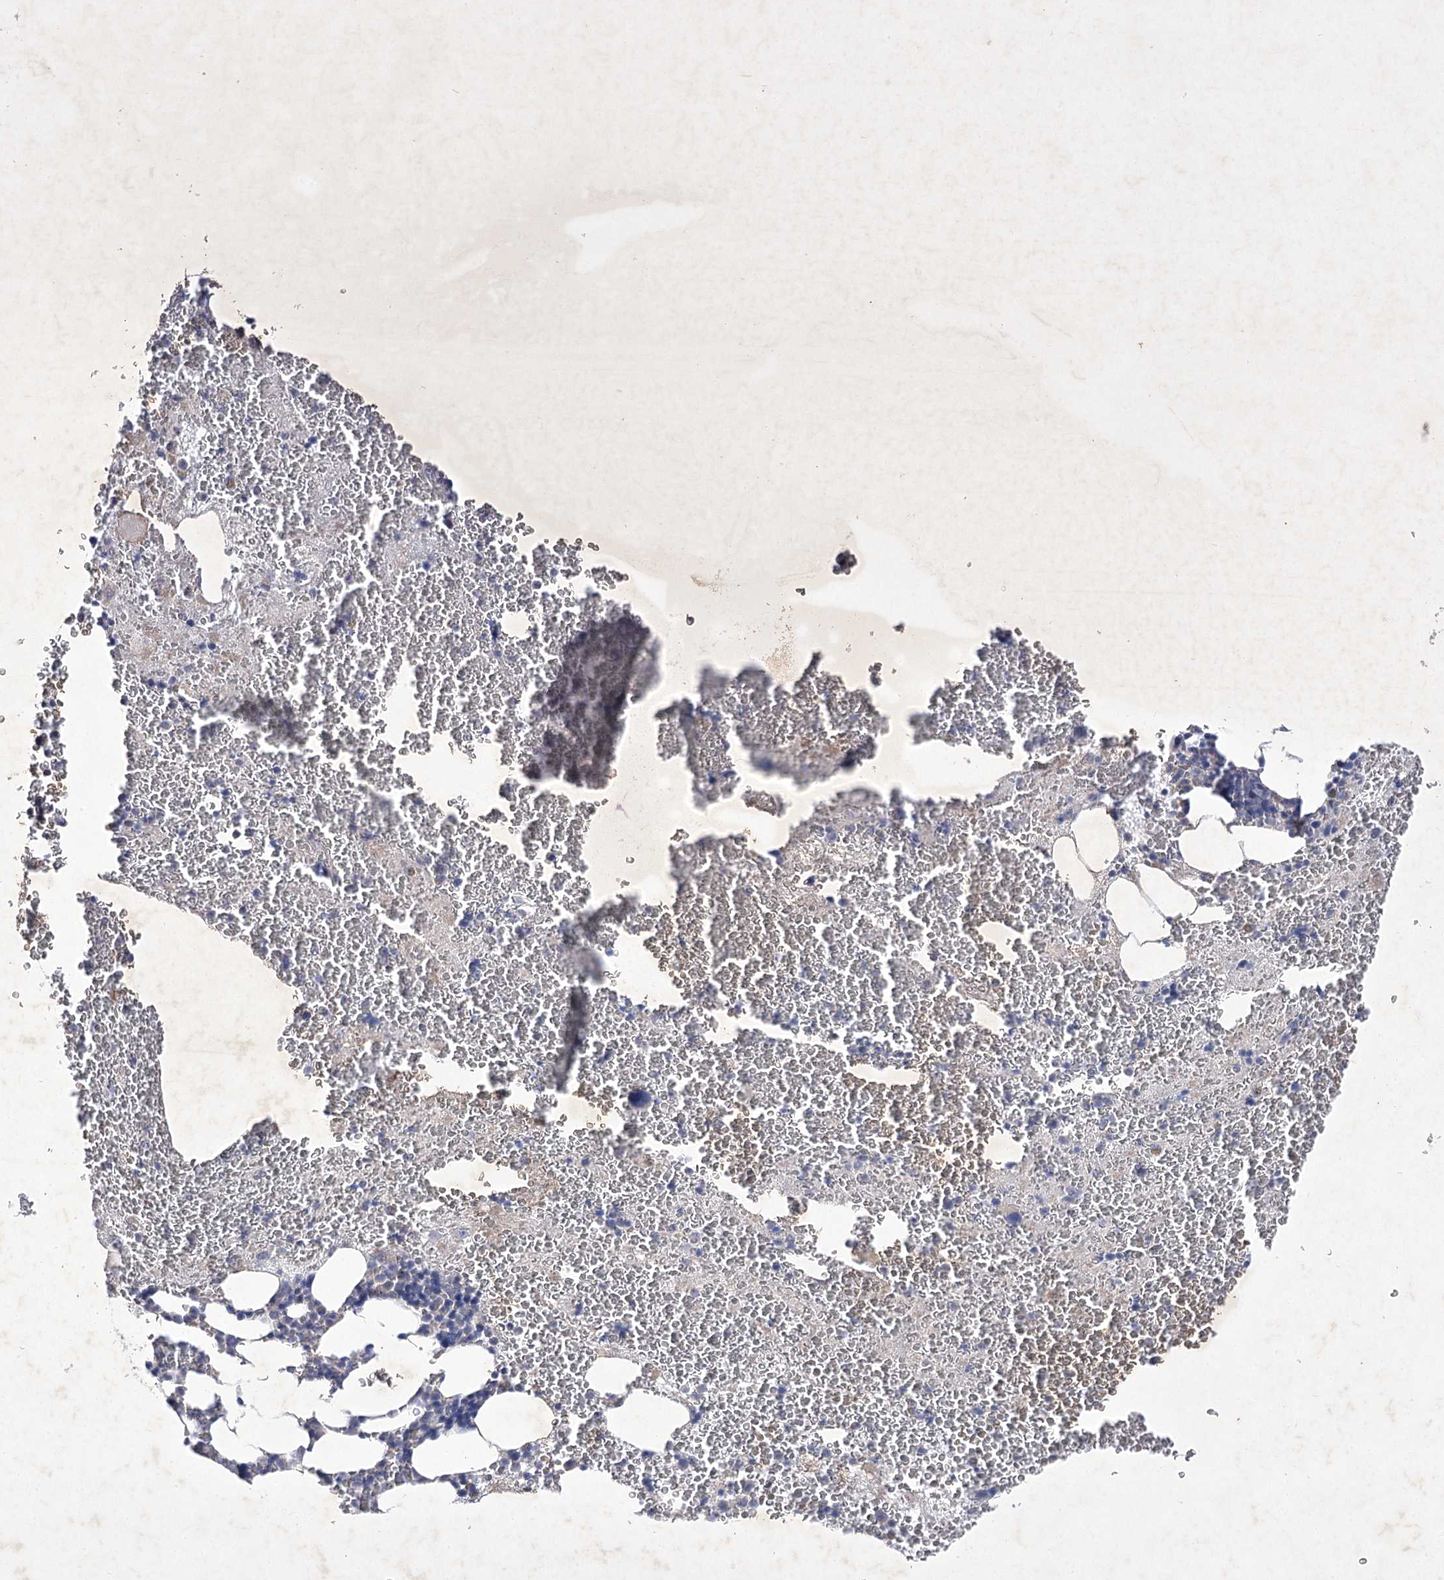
{"staining": {"intensity": "negative", "quantity": "none", "location": "none"}, "tissue": "bone marrow", "cell_type": "Hematopoietic cells", "image_type": "normal", "snomed": [{"axis": "morphology", "description": "Normal tissue, NOS"}, {"axis": "topography", "description": "Bone marrow"}], "caption": "The immunohistochemistry (IHC) histopathology image has no significant positivity in hematopoietic cells of bone marrow. (DAB (3,3'-diaminobenzidine) immunohistochemistry (IHC) with hematoxylin counter stain).", "gene": "COX15", "patient": {"sex": "male", "age": 36}}